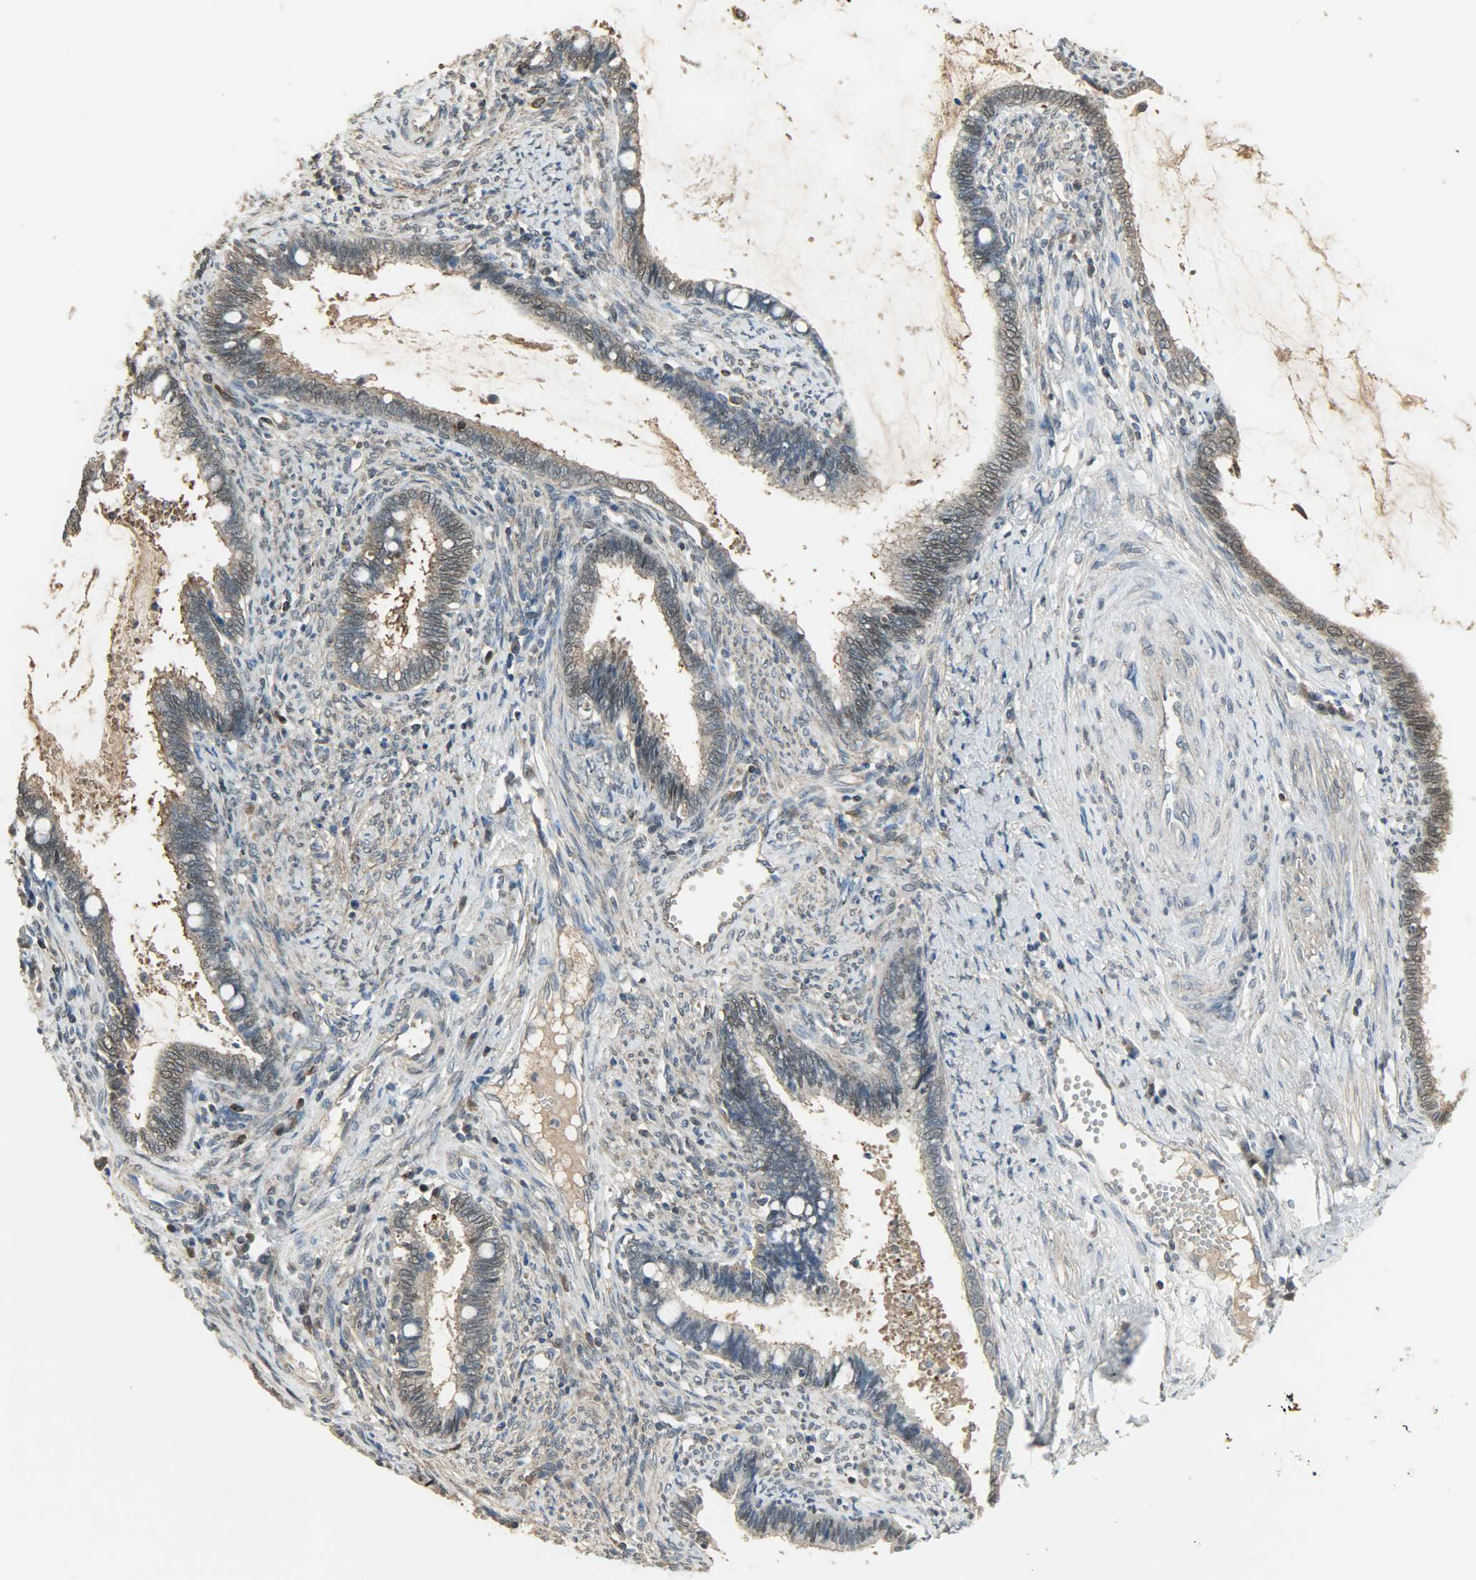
{"staining": {"intensity": "weak", "quantity": "25%-75%", "location": "cytoplasmic/membranous,nuclear"}, "tissue": "cervical cancer", "cell_type": "Tumor cells", "image_type": "cancer", "snomed": [{"axis": "morphology", "description": "Adenocarcinoma, NOS"}, {"axis": "topography", "description": "Cervix"}], "caption": "Brown immunohistochemical staining in human cervical cancer exhibits weak cytoplasmic/membranous and nuclear expression in about 25%-75% of tumor cells. Nuclei are stained in blue.", "gene": "LDHB", "patient": {"sex": "female", "age": 44}}